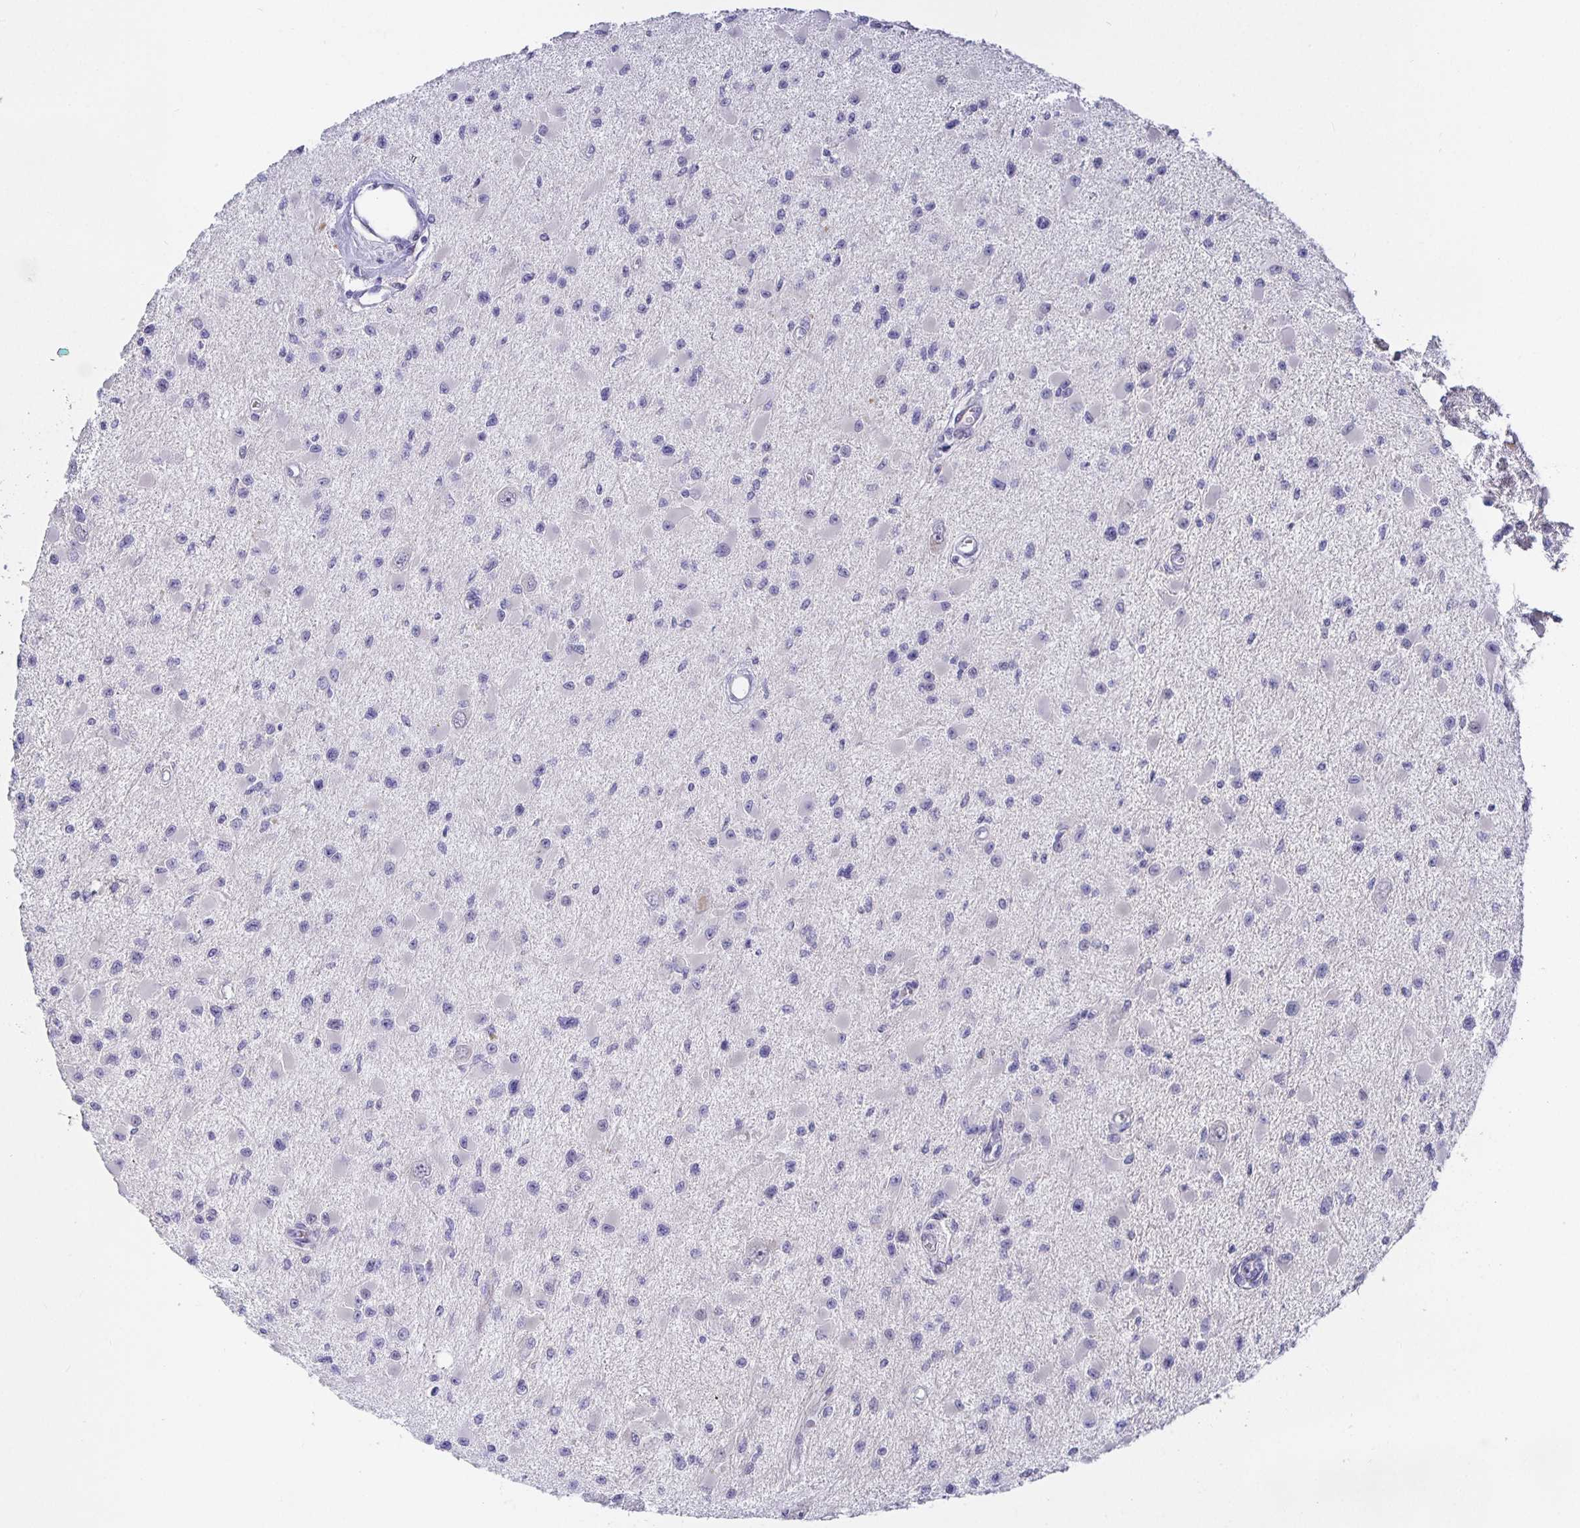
{"staining": {"intensity": "negative", "quantity": "none", "location": "none"}, "tissue": "glioma", "cell_type": "Tumor cells", "image_type": "cancer", "snomed": [{"axis": "morphology", "description": "Glioma, malignant, High grade"}, {"axis": "topography", "description": "Brain"}], "caption": "High magnification brightfield microscopy of glioma stained with DAB (brown) and counterstained with hematoxylin (blue): tumor cells show no significant positivity.", "gene": "KBTBD13", "patient": {"sex": "male", "age": 54}}